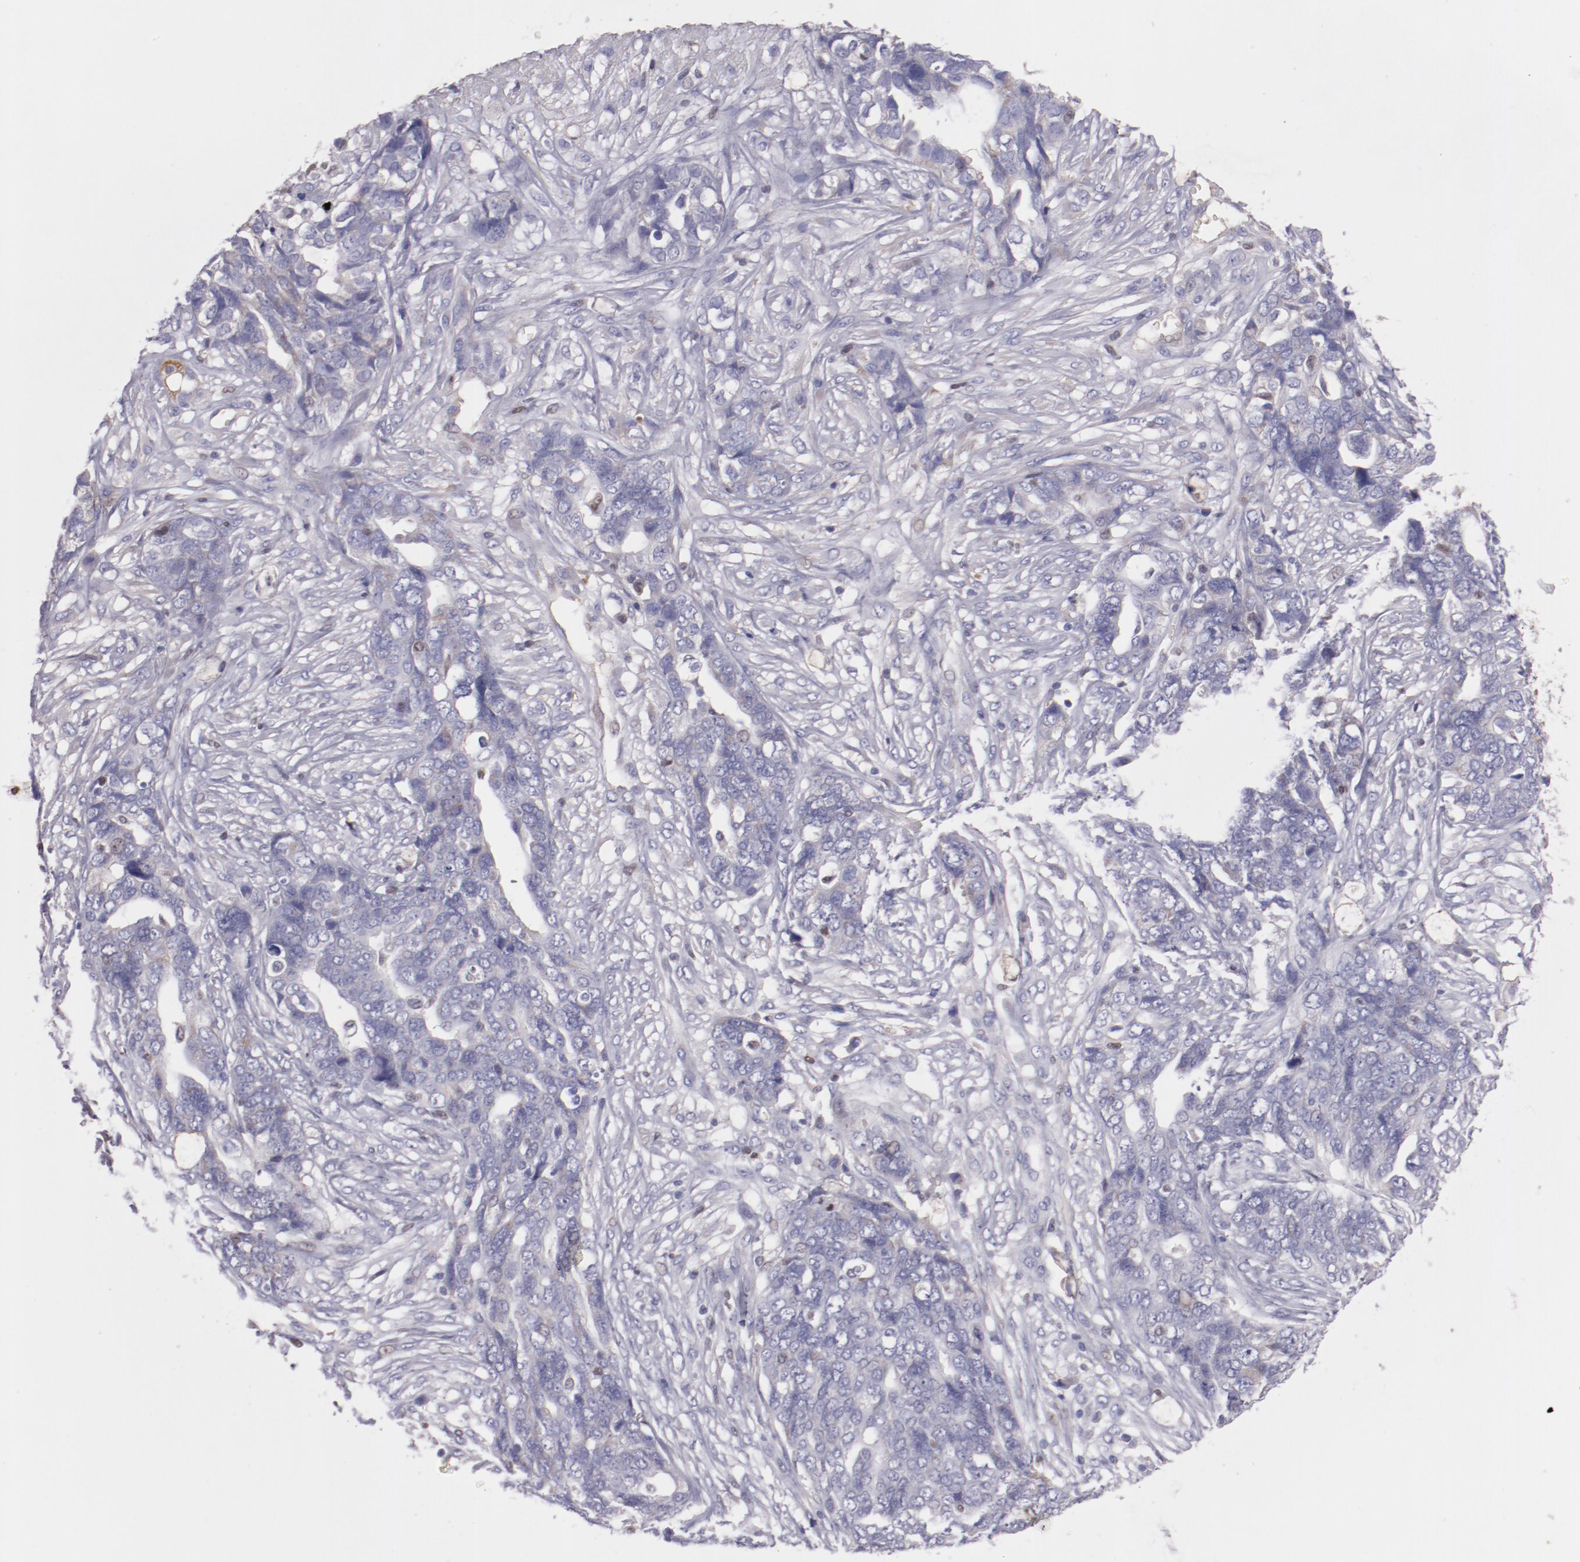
{"staining": {"intensity": "negative", "quantity": "none", "location": "none"}, "tissue": "ovarian cancer", "cell_type": "Tumor cells", "image_type": "cancer", "snomed": [{"axis": "morphology", "description": "Normal tissue, NOS"}, {"axis": "morphology", "description": "Cystadenocarcinoma, serous, NOS"}, {"axis": "topography", "description": "Fallopian tube"}, {"axis": "topography", "description": "Ovary"}], "caption": "An immunohistochemistry histopathology image of serous cystadenocarcinoma (ovarian) is shown. There is no staining in tumor cells of serous cystadenocarcinoma (ovarian). Brightfield microscopy of immunohistochemistry stained with DAB (brown) and hematoxylin (blue), captured at high magnification.", "gene": "IRF8", "patient": {"sex": "female", "age": 56}}